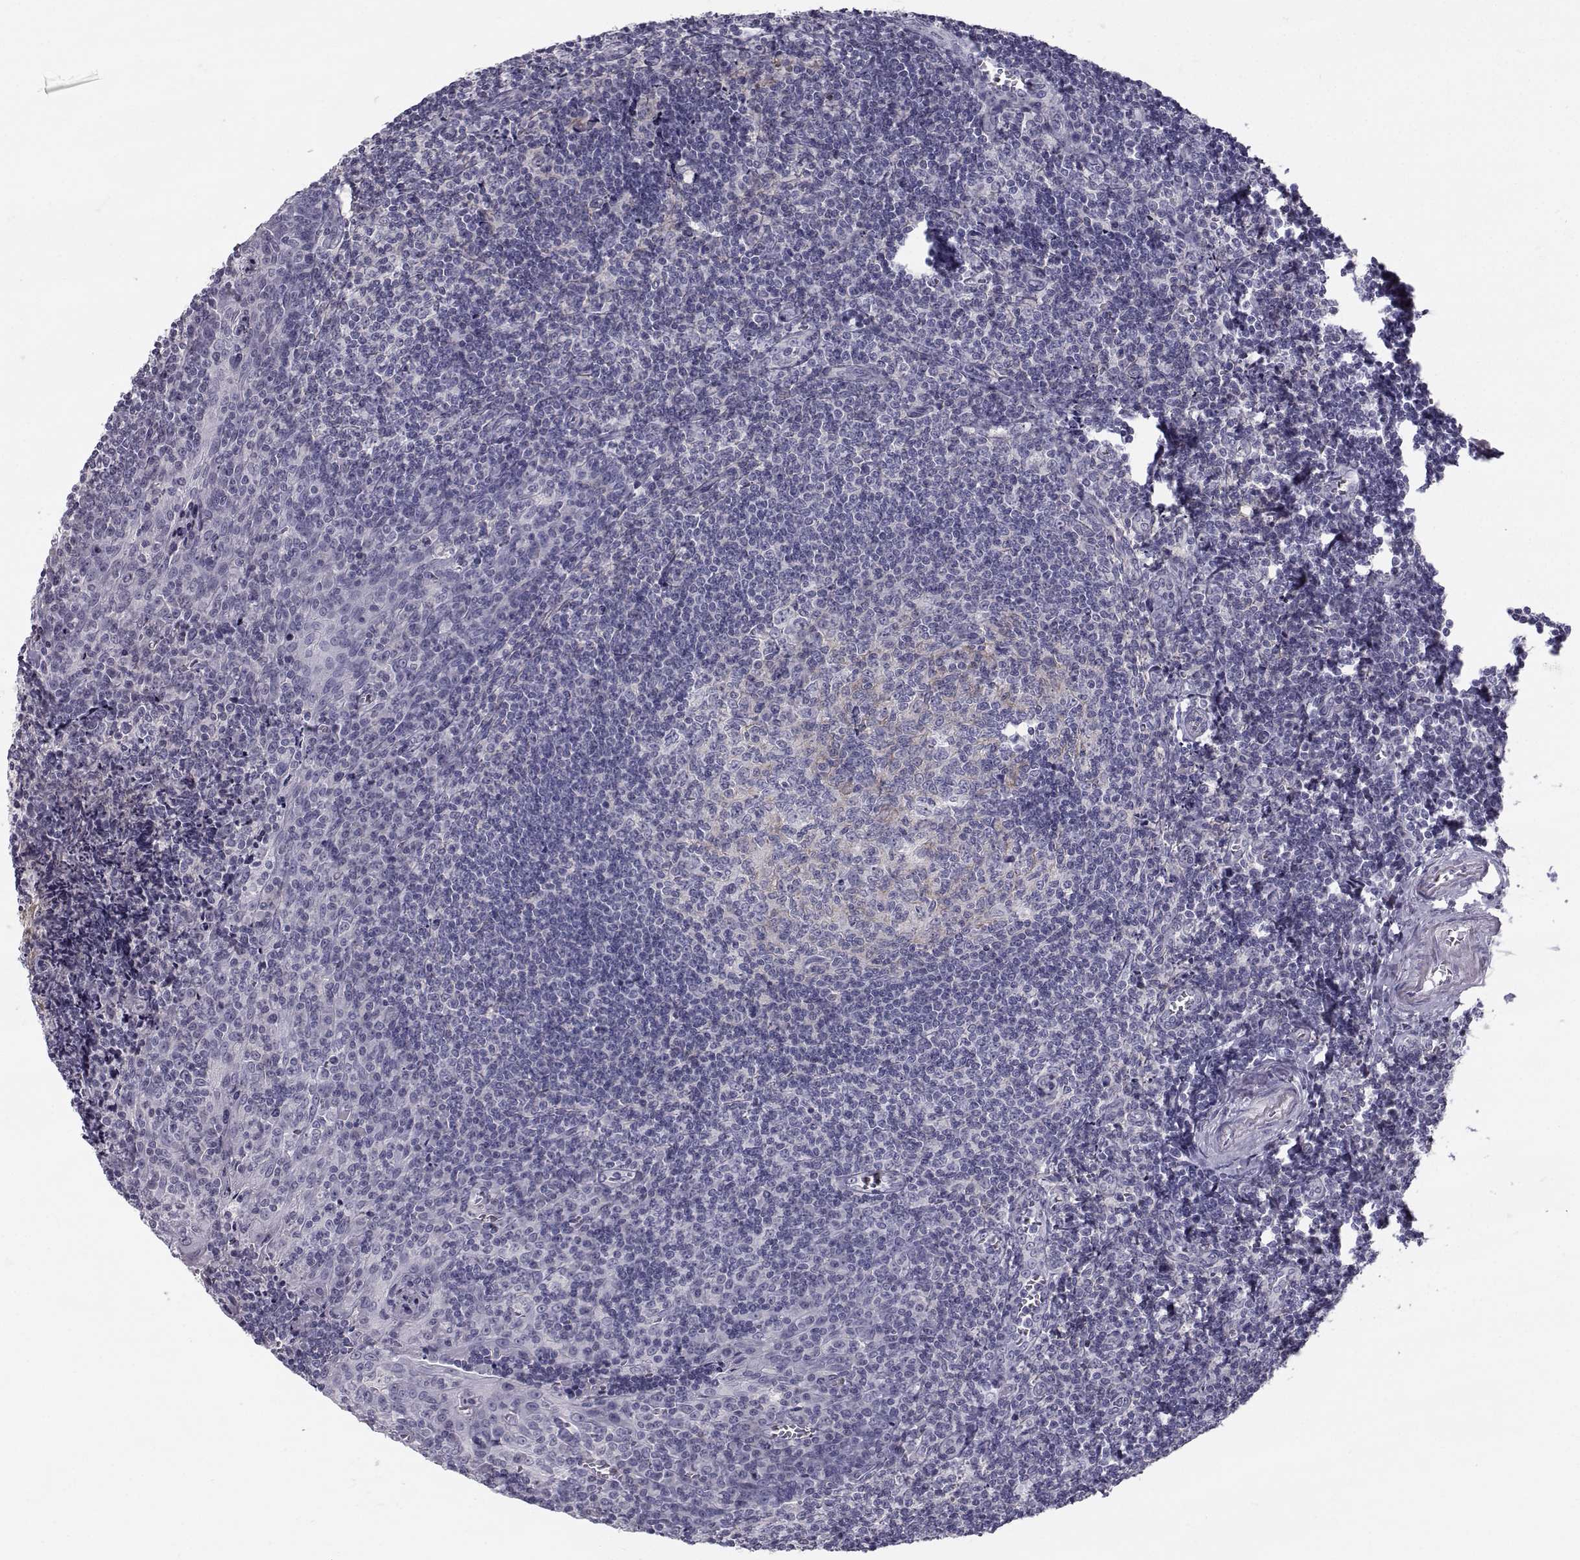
{"staining": {"intensity": "negative", "quantity": "none", "location": "none"}, "tissue": "tonsil", "cell_type": "Germinal center cells", "image_type": "normal", "snomed": [{"axis": "morphology", "description": "Normal tissue, NOS"}, {"axis": "morphology", "description": "Inflammation, NOS"}, {"axis": "topography", "description": "Tonsil"}], "caption": "DAB immunohistochemical staining of normal human tonsil demonstrates no significant staining in germinal center cells.", "gene": "SPDYE4", "patient": {"sex": "female", "age": 31}}